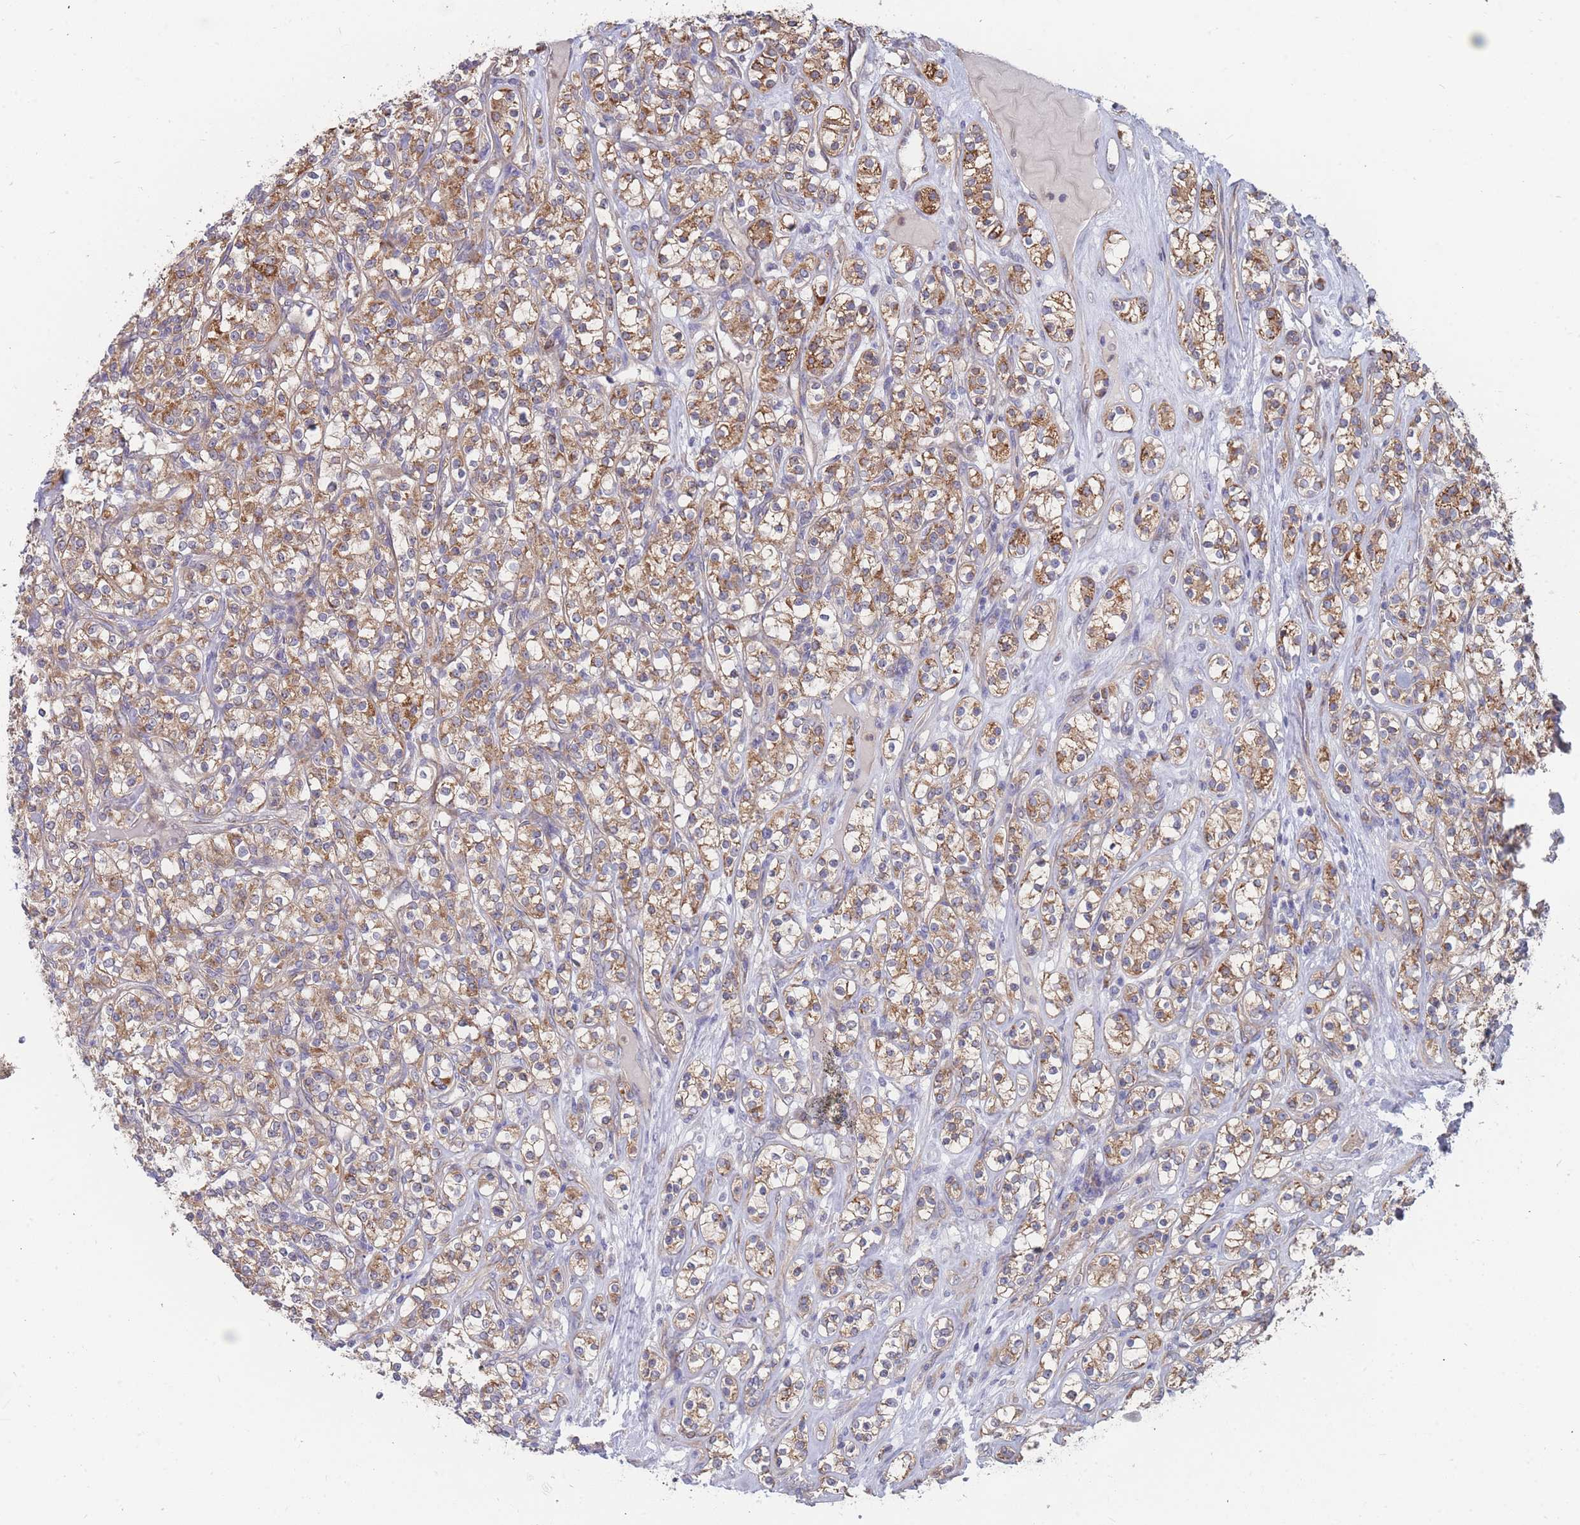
{"staining": {"intensity": "moderate", "quantity": ">75%", "location": "cytoplasmic/membranous"}, "tissue": "renal cancer", "cell_type": "Tumor cells", "image_type": "cancer", "snomed": [{"axis": "morphology", "description": "Adenocarcinoma, NOS"}, {"axis": "topography", "description": "Kidney"}], "caption": "Human renal adenocarcinoma stained for a protein (brown) demonstrates moderate cytoplasmic/membranous positive staining in about >75% of tumor cells.", "gene": "NUB1", "patient": {"sex": "male", "age": 77}}